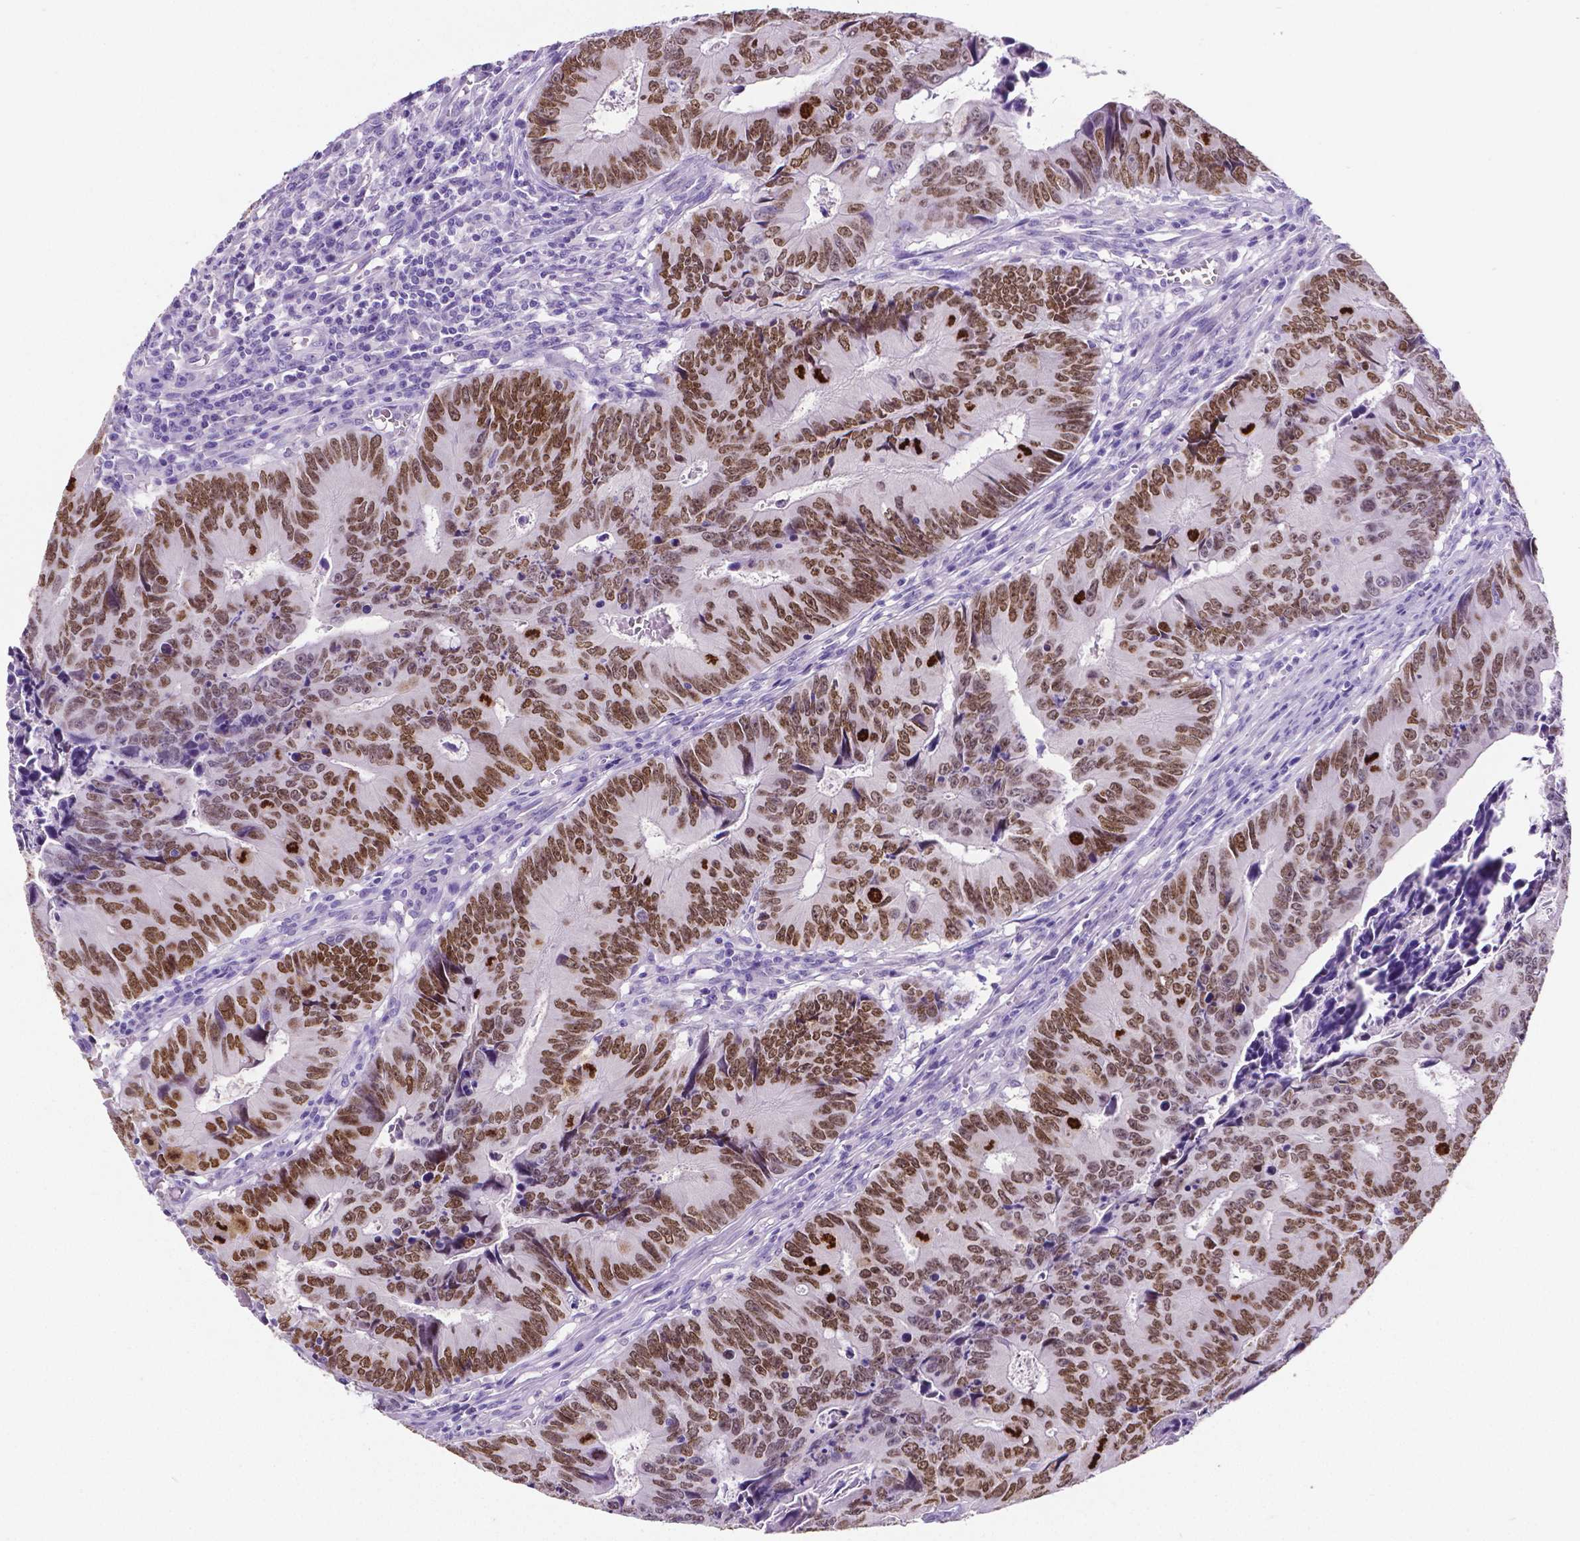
{"staining": {"intensity": "moderate", "quantity": ">75%", "location": "nuclear"}, "tissue": "colorectal cancer", "cell_type": "Tumor cells", "image_type": "cancer", "snomed": [{"axis": "morphology", "description": "Adenocarcinoma, NOS"}, {"axis": "topography", "description": "Colon"}], "caption": "Moderate nuclear positivity is present in about >75% of tumor cells in colorectal cancer.", "gene": "SATB2", "patient": {"sex": "female", "age": 87}}